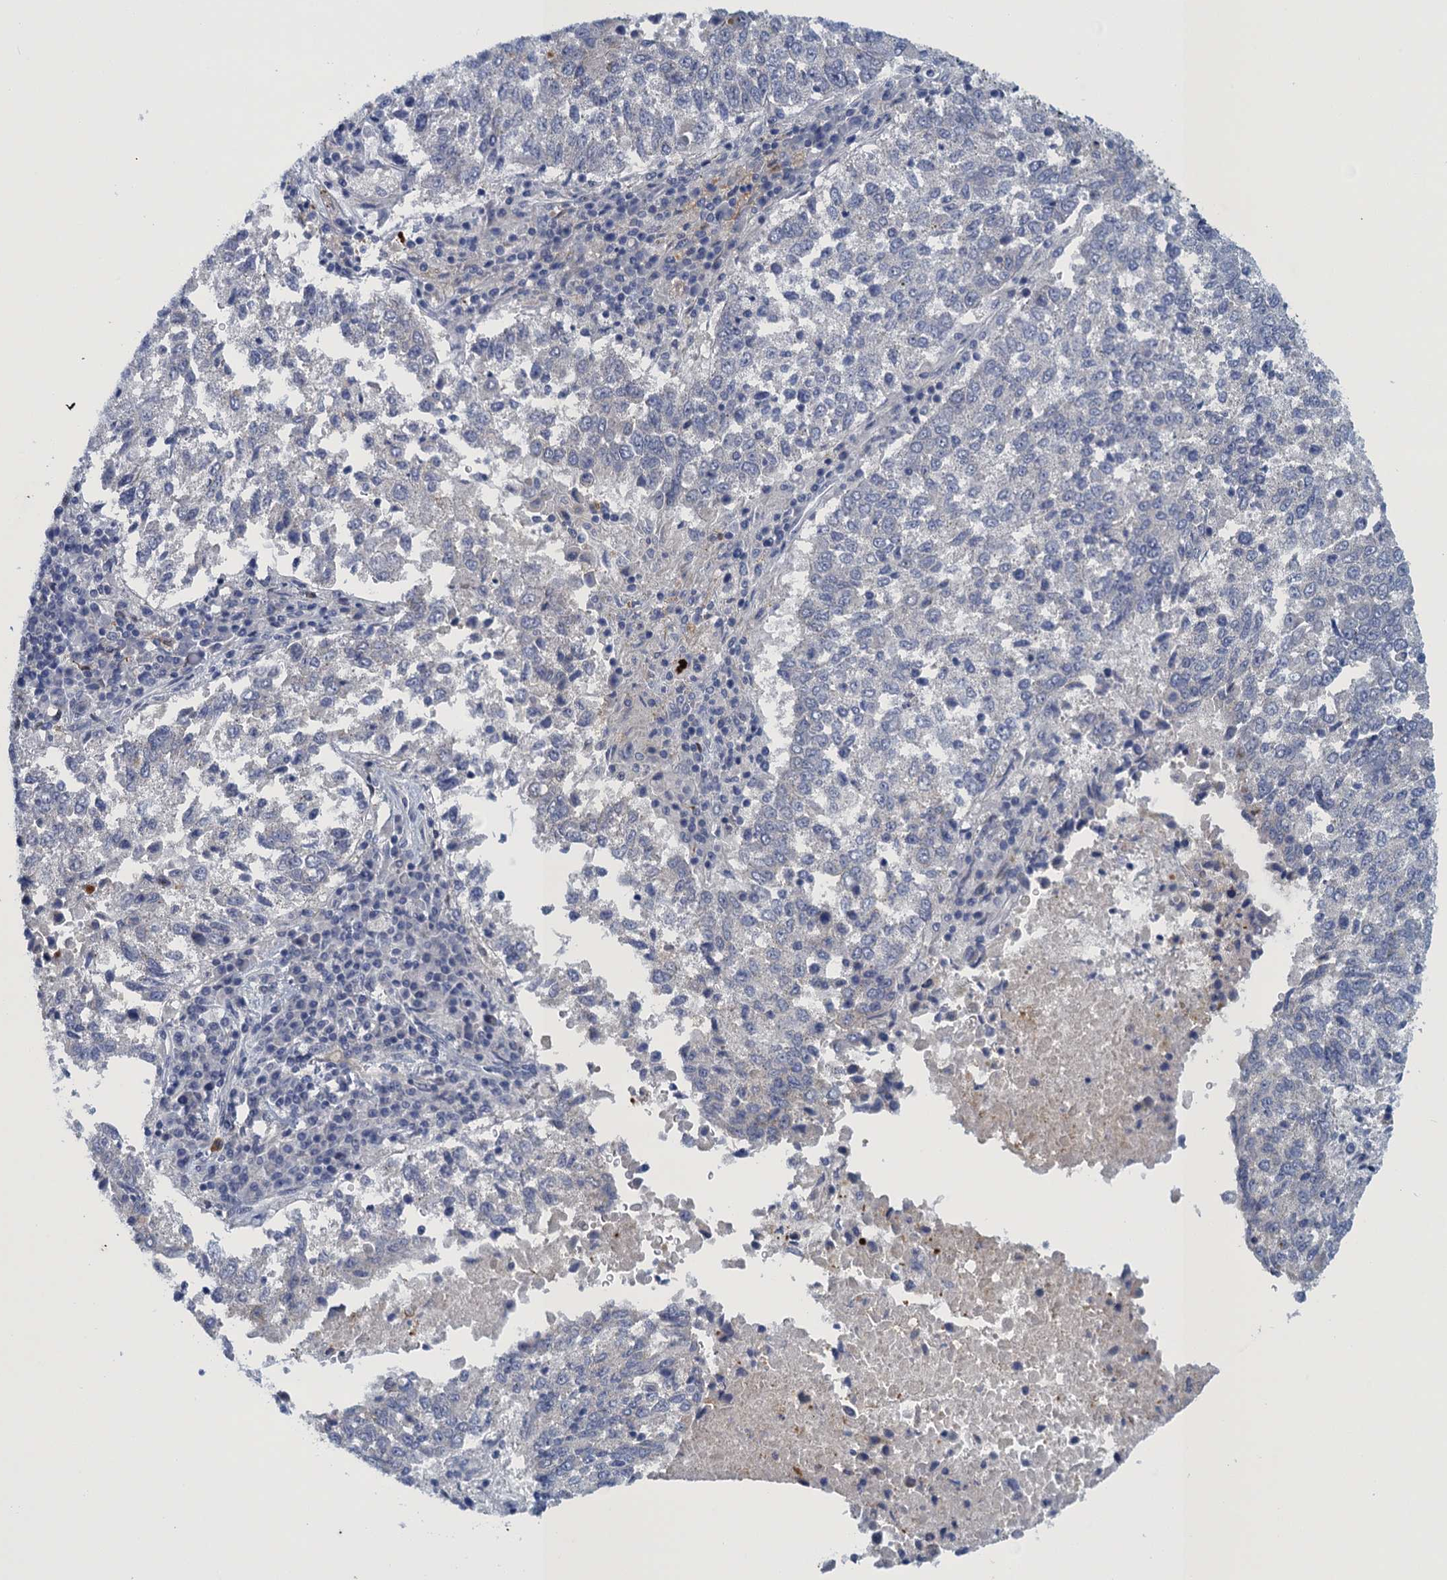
{"staining": {"intensity": "negative", "quantity": "none", "location": "none"}, "tissue": "lung cancer", "cell_type": "Tumor cells", "image_type": "cancer", "snomed": [{"axis": "morphology", "description": "Squamous cell carcinoma, NOS"}, {"axis": "topography", "description": "Lung"}], "caption": "IHC of lung cancer reveals no positivity in tumor cells.", "gene": "SCEL", "patient": {"sex": "male", "age": 73}}